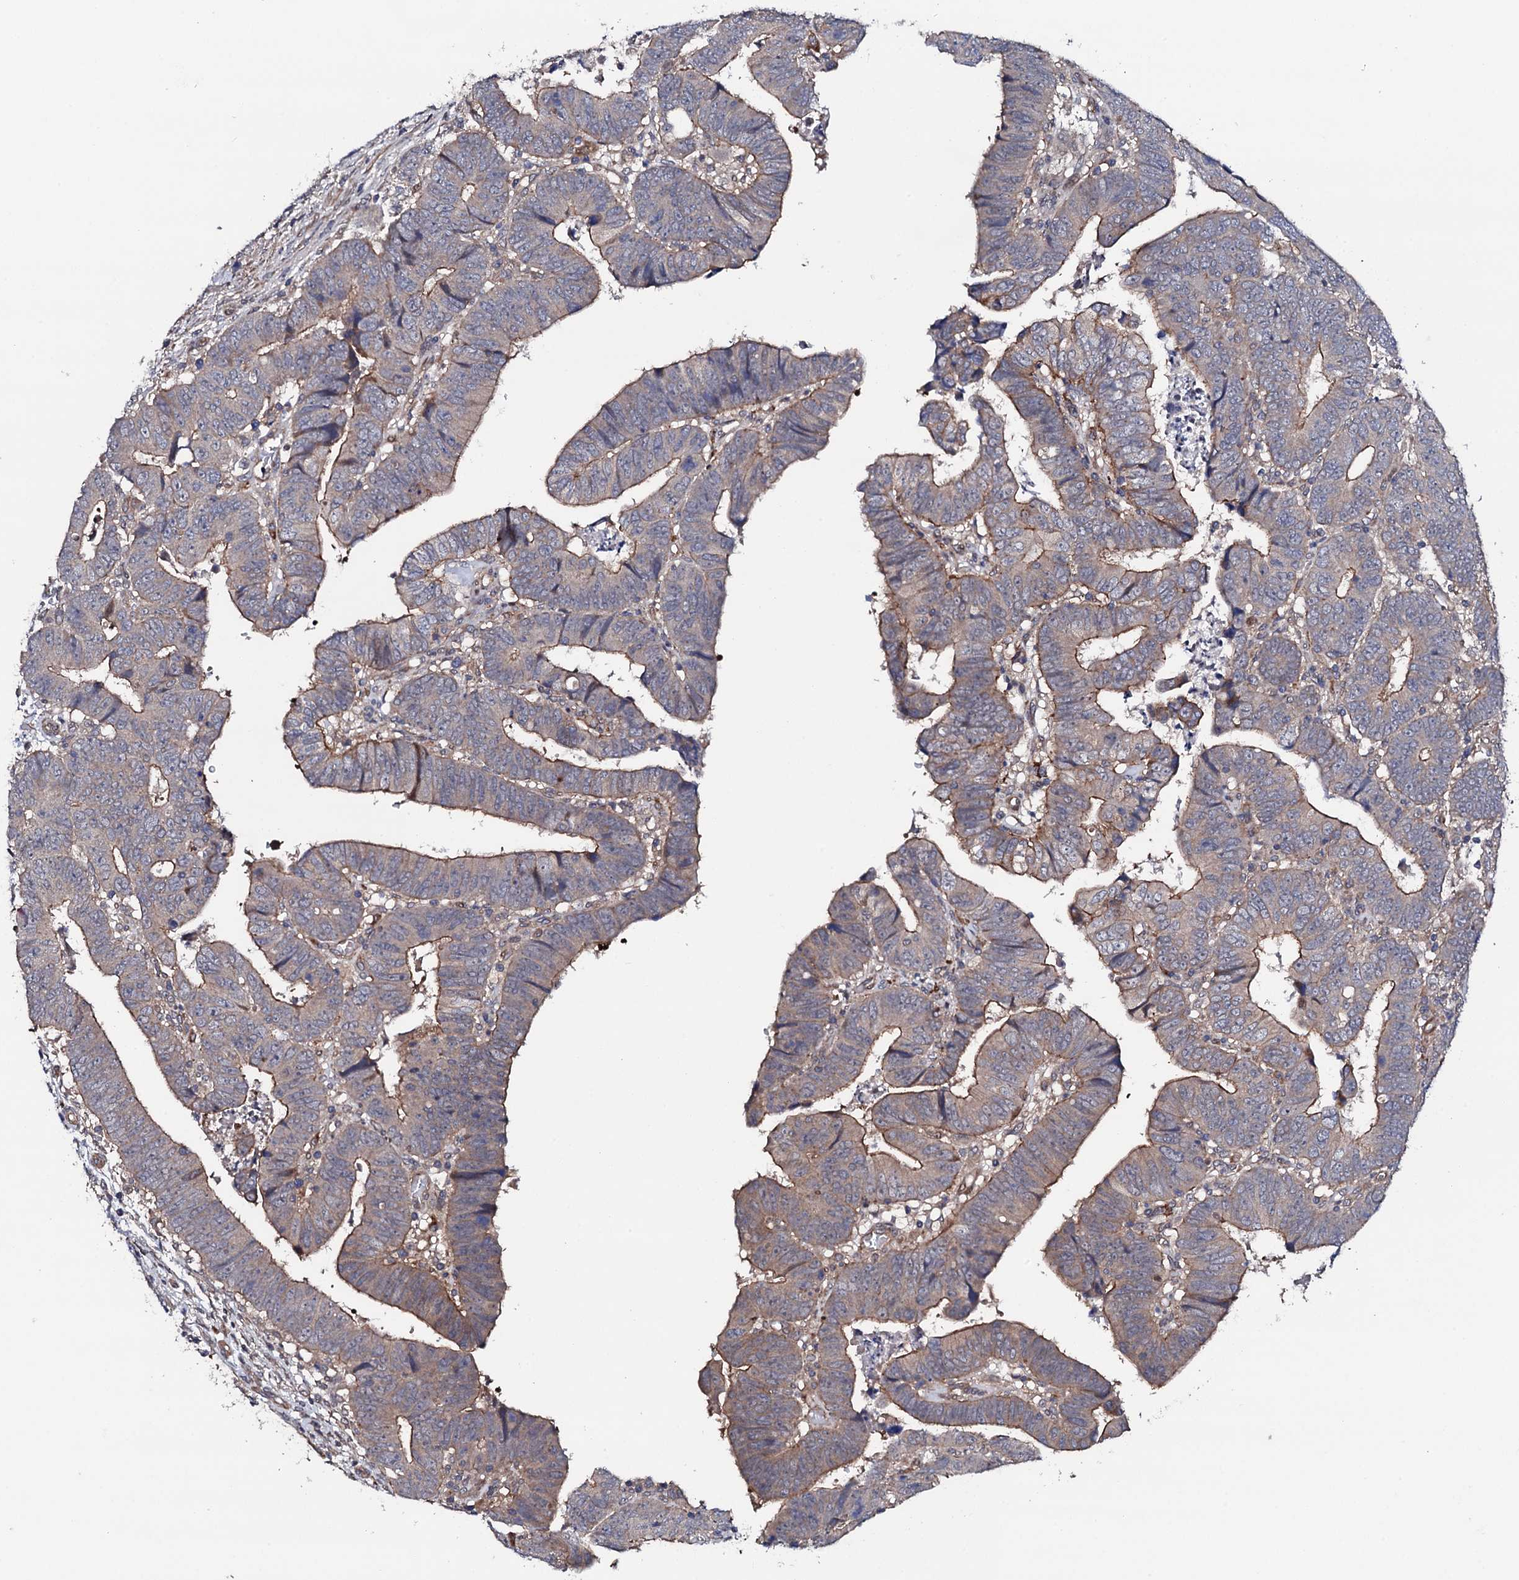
{"staining": {"intensity": "moderate", "quantity": "25%-75%", "location": "cytoplasmic/membranous"}, "tissue": "colorectal cancer", "cell_type": "Tumor cells", "image_type": "cancer", "snomed": [{"axis": "morphology", "description": "Normal tissue, NOS"}, {"axis": "morphology", "description": "Adenocarcinoma, NOS"}, {"axis": "topography", "description": "Rectum"}], "caption": "Immunohistochemistry of colorectal cancer (adenocarcinoma) demonstrates medium levels of moderate cytoplasmic/membranous positivity in approximately 25%-75% of tumor cells.", "gene": "CIAO2A", "patient": {"sex": "female", "age": 65}}